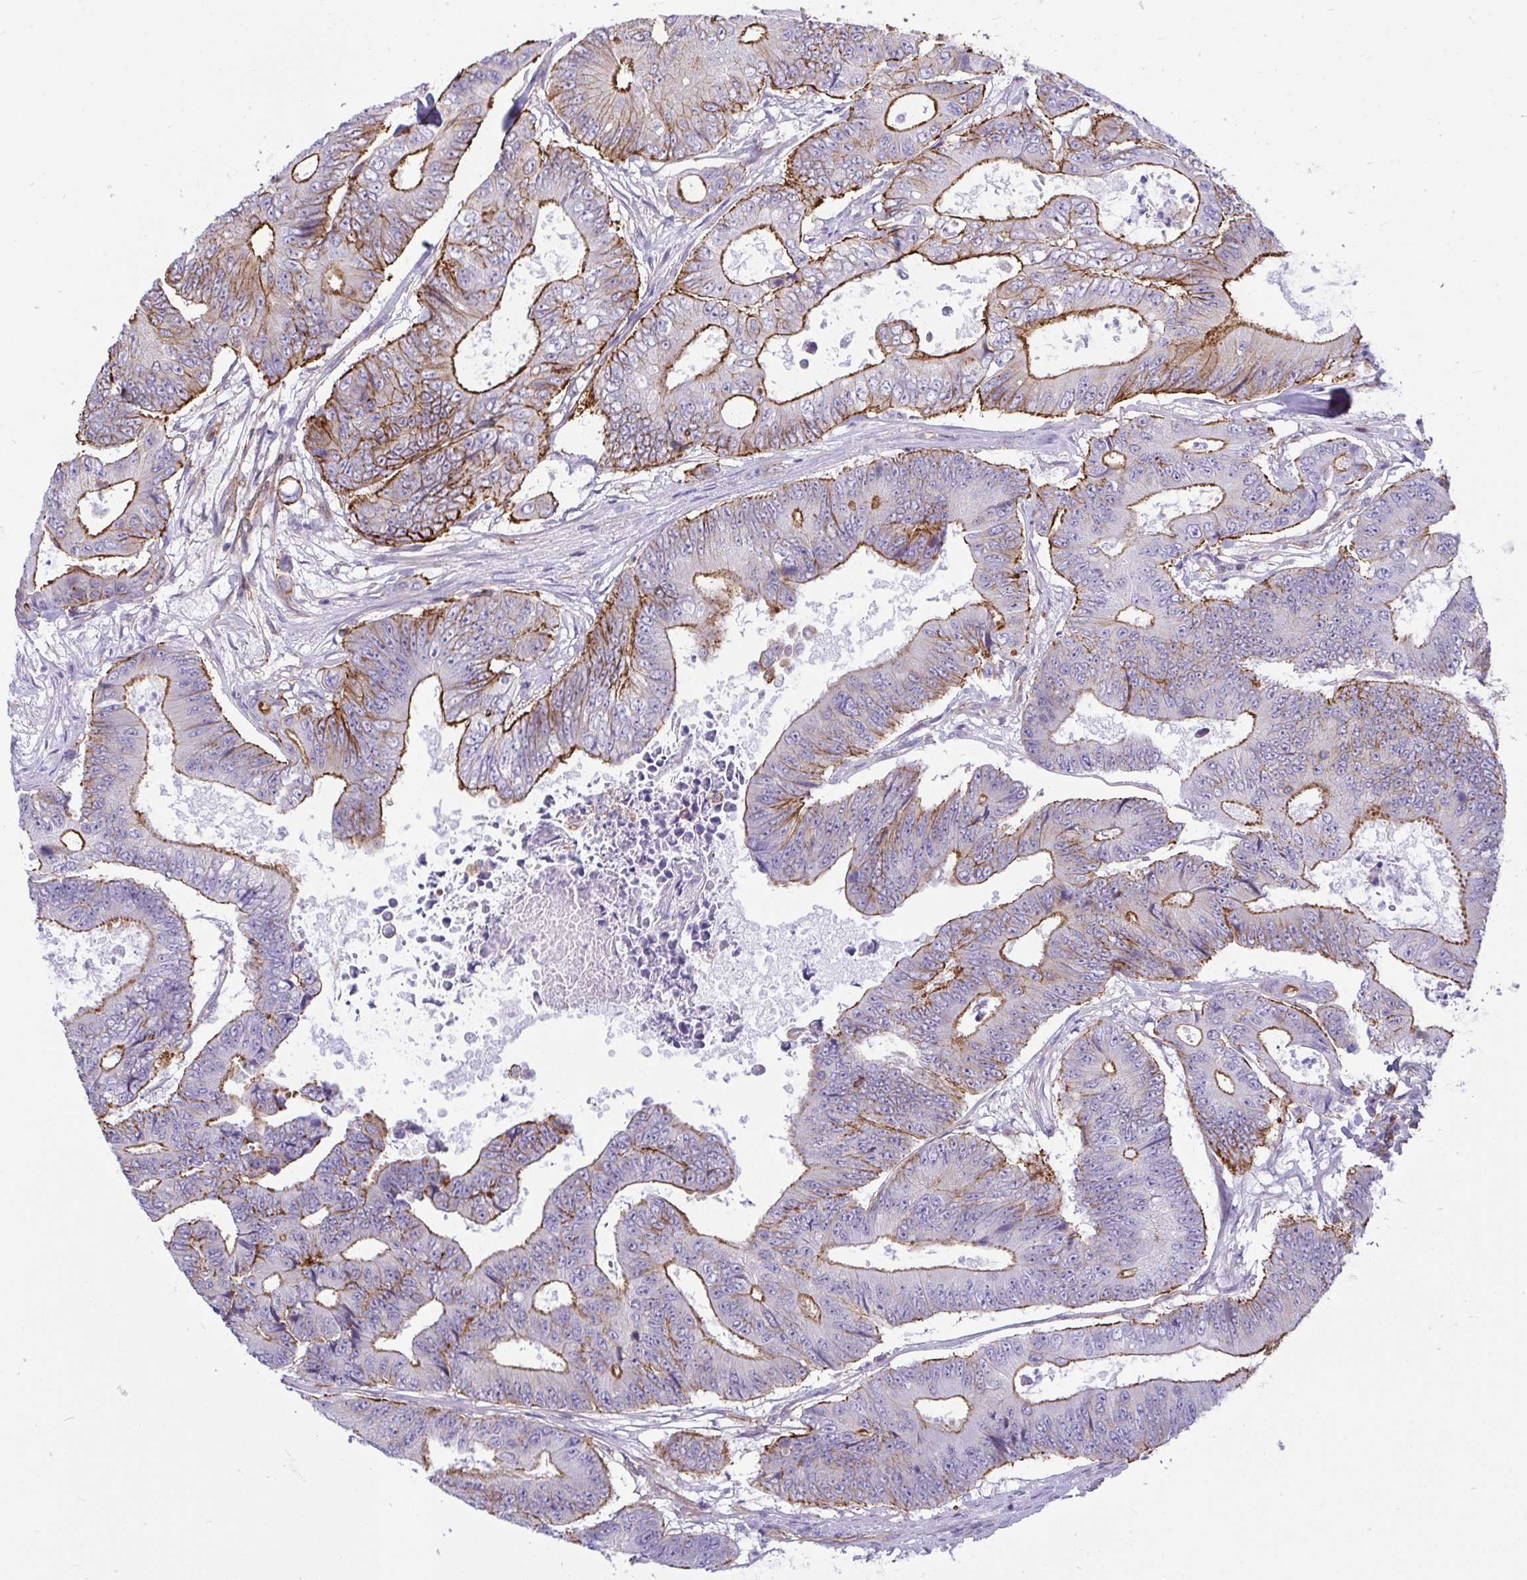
{"staining": {"intensity": "moderate", "quantity": "25%-75%", "location": "cytoplasmic/membranous"}, "tissue": "colorectal cancer", "cell_type": "Tumor cells", "image_type": "cancer", "snomed": [{"axis": "morphology", "description": "Adenocarcinoma, NOS"}, {"axis": "topography", "description": "Colon"}], "caption": "Human colorectal adenocarcinoma stained with a protein marker exhibits moderate staining in tumor cells.", "gene": "LIMA1", "patient": {"sex": "female", "age": 48}}